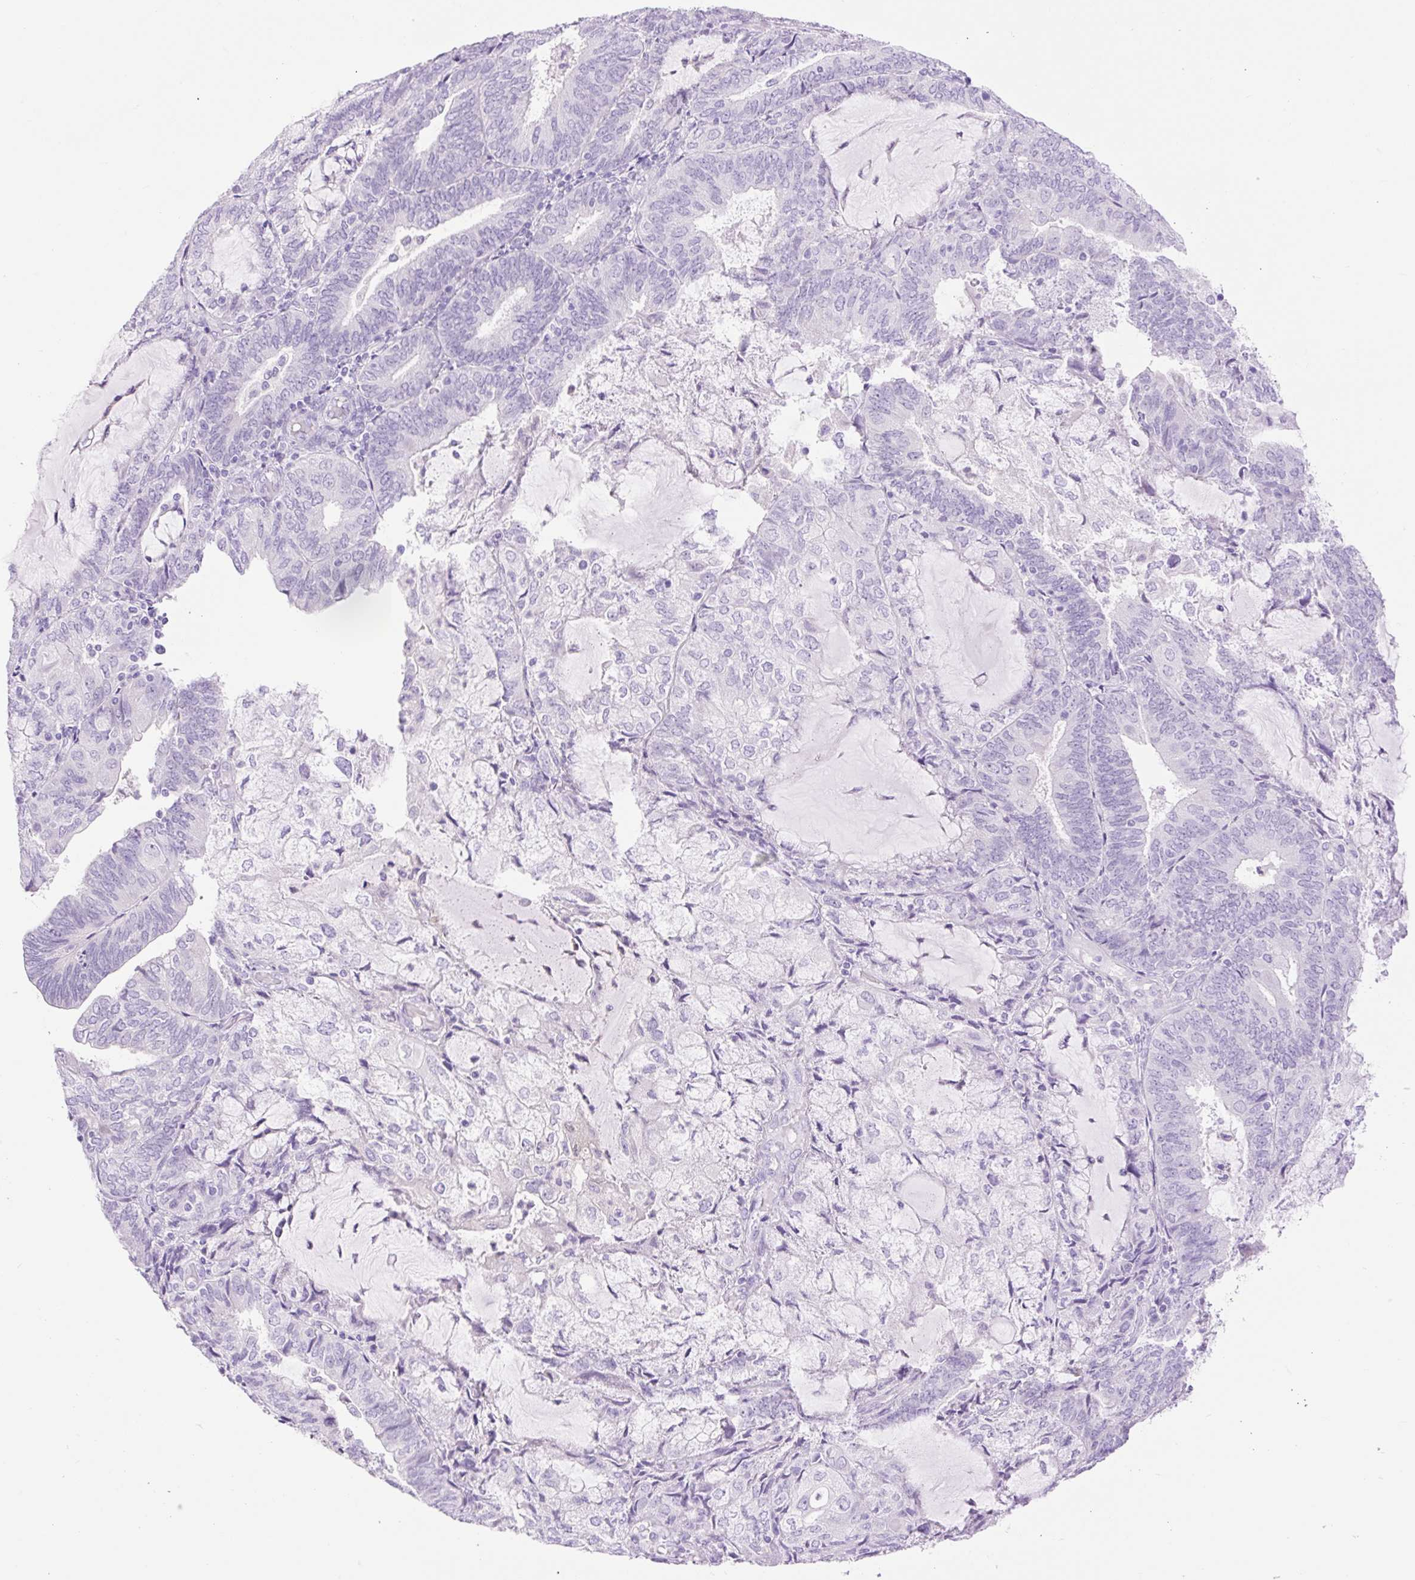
{"staining": {"intensity": "negative", "quantity": "none", "location": "none"}, "tissue": "endometrial cancer", "cell_type": "Tumor cells", "image_type": "cancer", "snomed": [{"axis": "morphology", "description": "Adenocarcinoma, NOS"}, {"axis": "topography", "description": "Endometrium"}], "caption": "This photomicrograph is of endometrial cancer stained with immunohistochemistry (IHC) to label a protein in brown with the nuclei are counter-stained blue. There is no expression in tumor cells. (DAB (3,3'-diaminobenzidine) immunohistochemistry visualized using brightfield microscopy, high magnification).", "gene": "SLC25A40", "patient": {"sex": "female", "age": 81}}